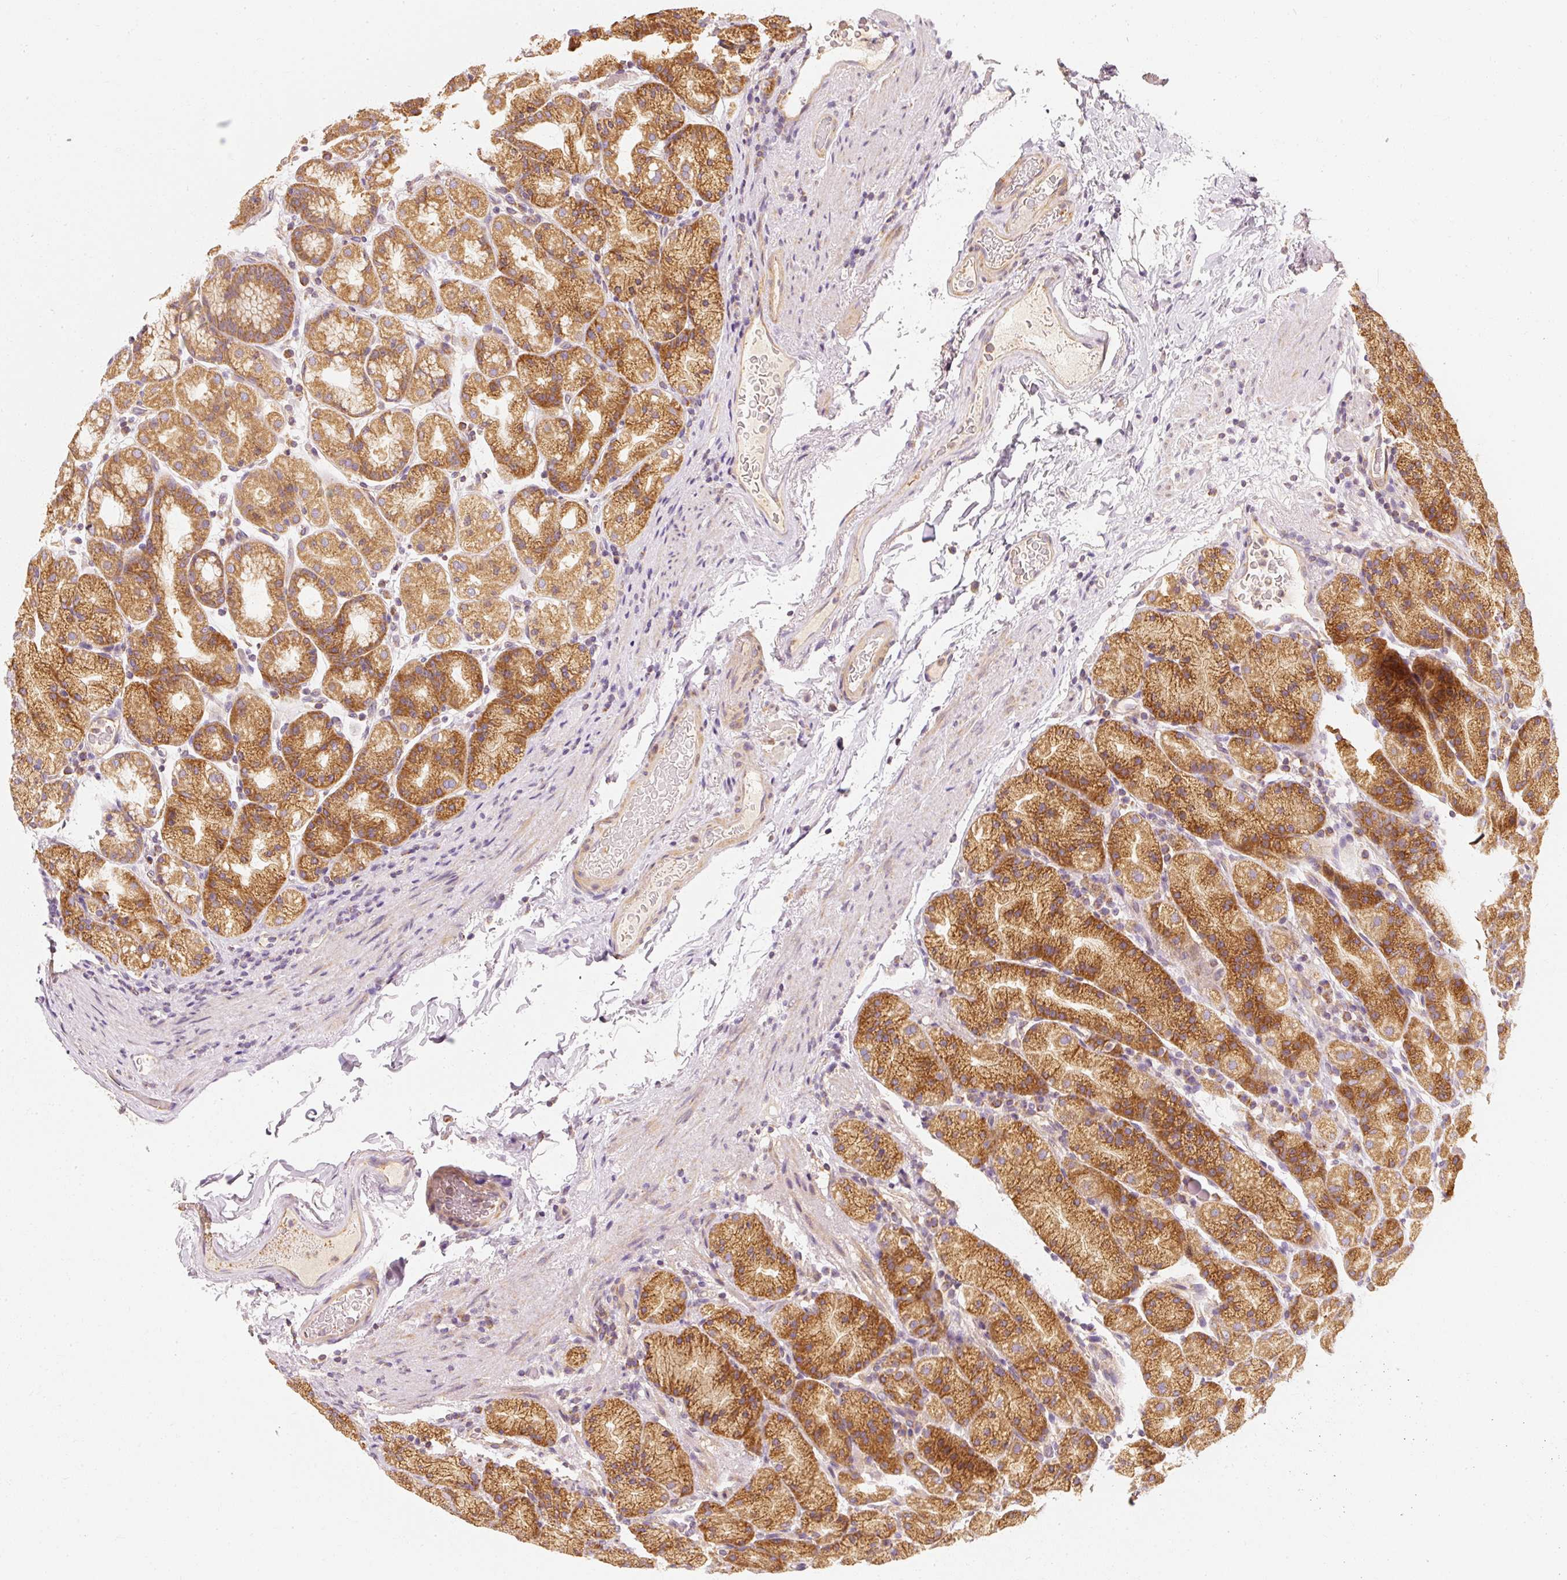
{"staining": {"intensity": "strong", "quantity": ">75%", "location": "cytoplasmic/membranous"}, "tissue": "stomach", "cell_type": "Glandular cells", "image_type": "normal", "snomed": [{"axis": "morphology", "description": "Normal tissue, NOS"}, {"axis": "topography", "description": "Stomach, upper"}, {"axis": "topography", "description": "Stomach"}], "caption": "Immunohistochemistry photomicrograph of unremarkable stomach: human stomach stained using immunohistochemistry reveals high levels of strong protein expression localized specifically in the cytoplasmic/membranous of glandular cells, appearing as a cytoplasmic/membranous brown color.", "gene": "TOMM40", "patient": {"sex": "male", "age": 68}}